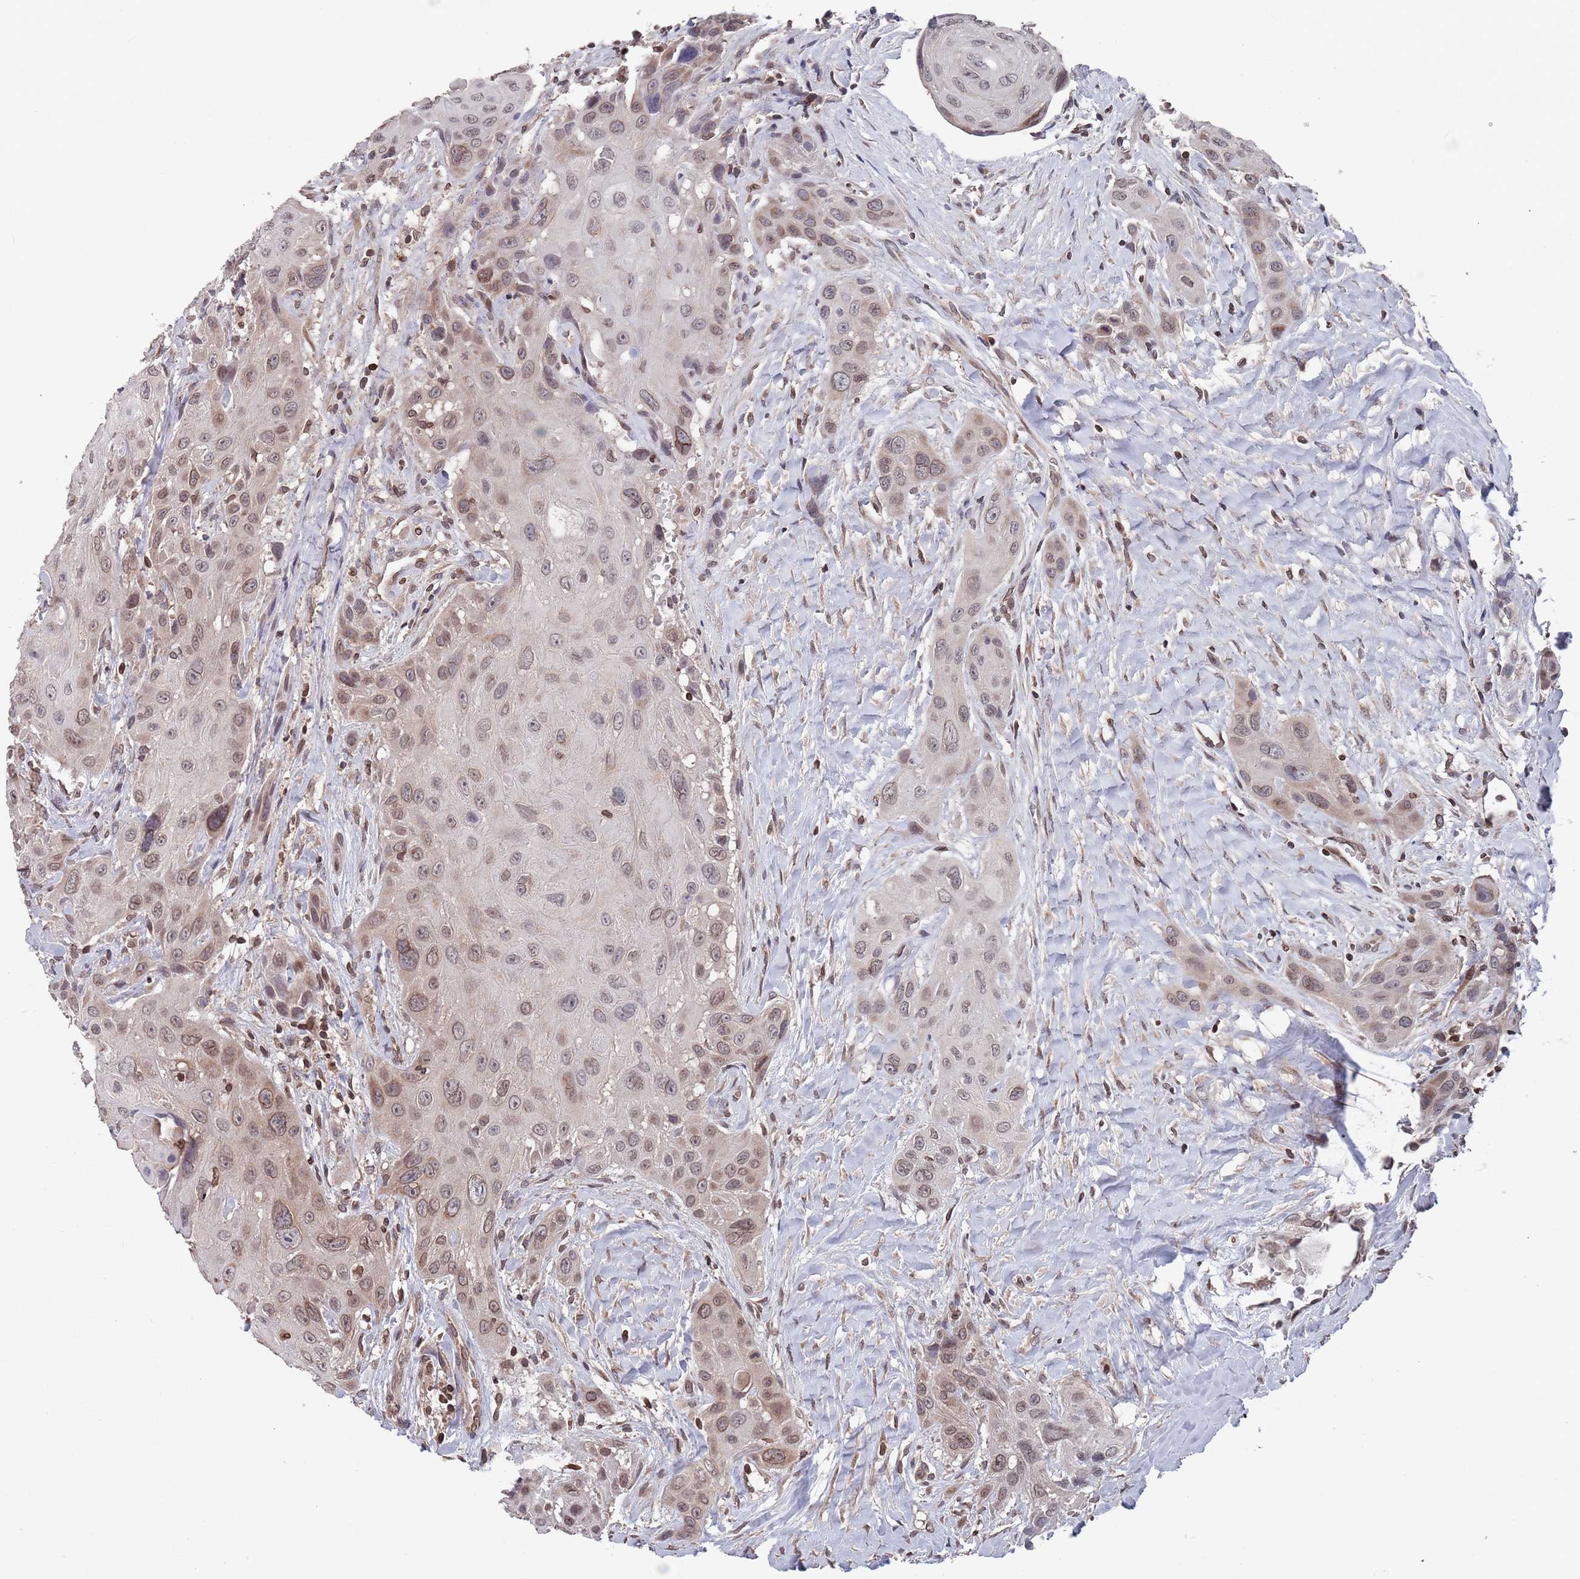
{"staining": {"intensity": "moderate", "quantity": "25%-75%", "location": "nuclear"}, "tissue": "head and neck cancer", "cell_type": "Tumor cells", "image_type": "cancer", "snomed": [{"axis": "morphology", "description": "Squamous cell carcinoma, NOS"}, {"axis": "topography", "description": "Head-Neck"}], "caption": "Moderate nuclear expression for a protein is present in about 25%-75% of tumor cells of head and neck cancer (squamous cell carcinoma) using IHC.", "gene": "SDHAF3", "patient": {"sex": "male", "age": 81}}